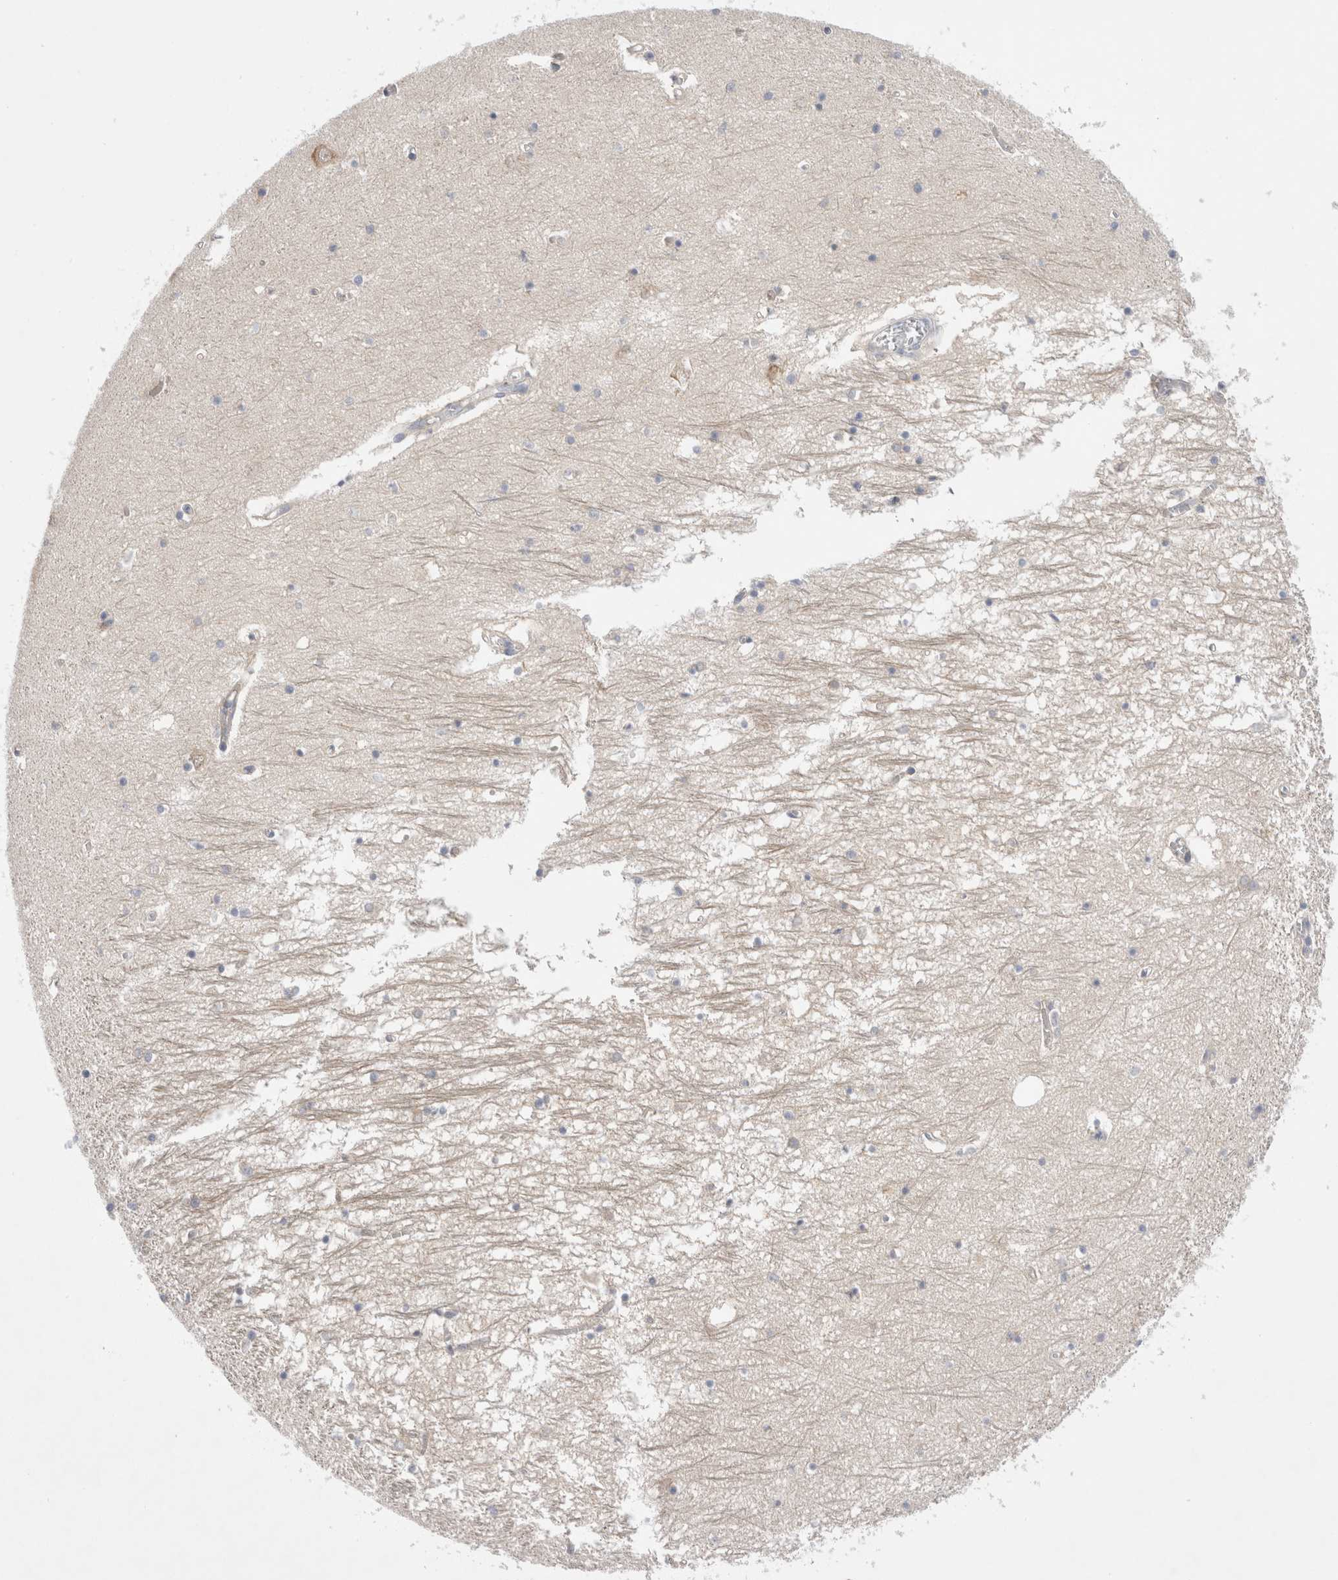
{"staining": {"intensity": "weak", "quantity": "<25%", "location": "cytoplasmic/membranous"}, "tissue": "hippocampus", "cell_type": "Glial cells", "image_type": "normal", "snomed": [{"axis": "morphology", "description": "Normal tissue, NOS"}, {"axis": "topography", "description": "Hippocampus"}], "caption": "Hippocampus stained for a protein using immunohistochemistry exhibits no expression glial cells.", "gene": "RBM12B", "patient": {"sex": "male", "age": 70}}